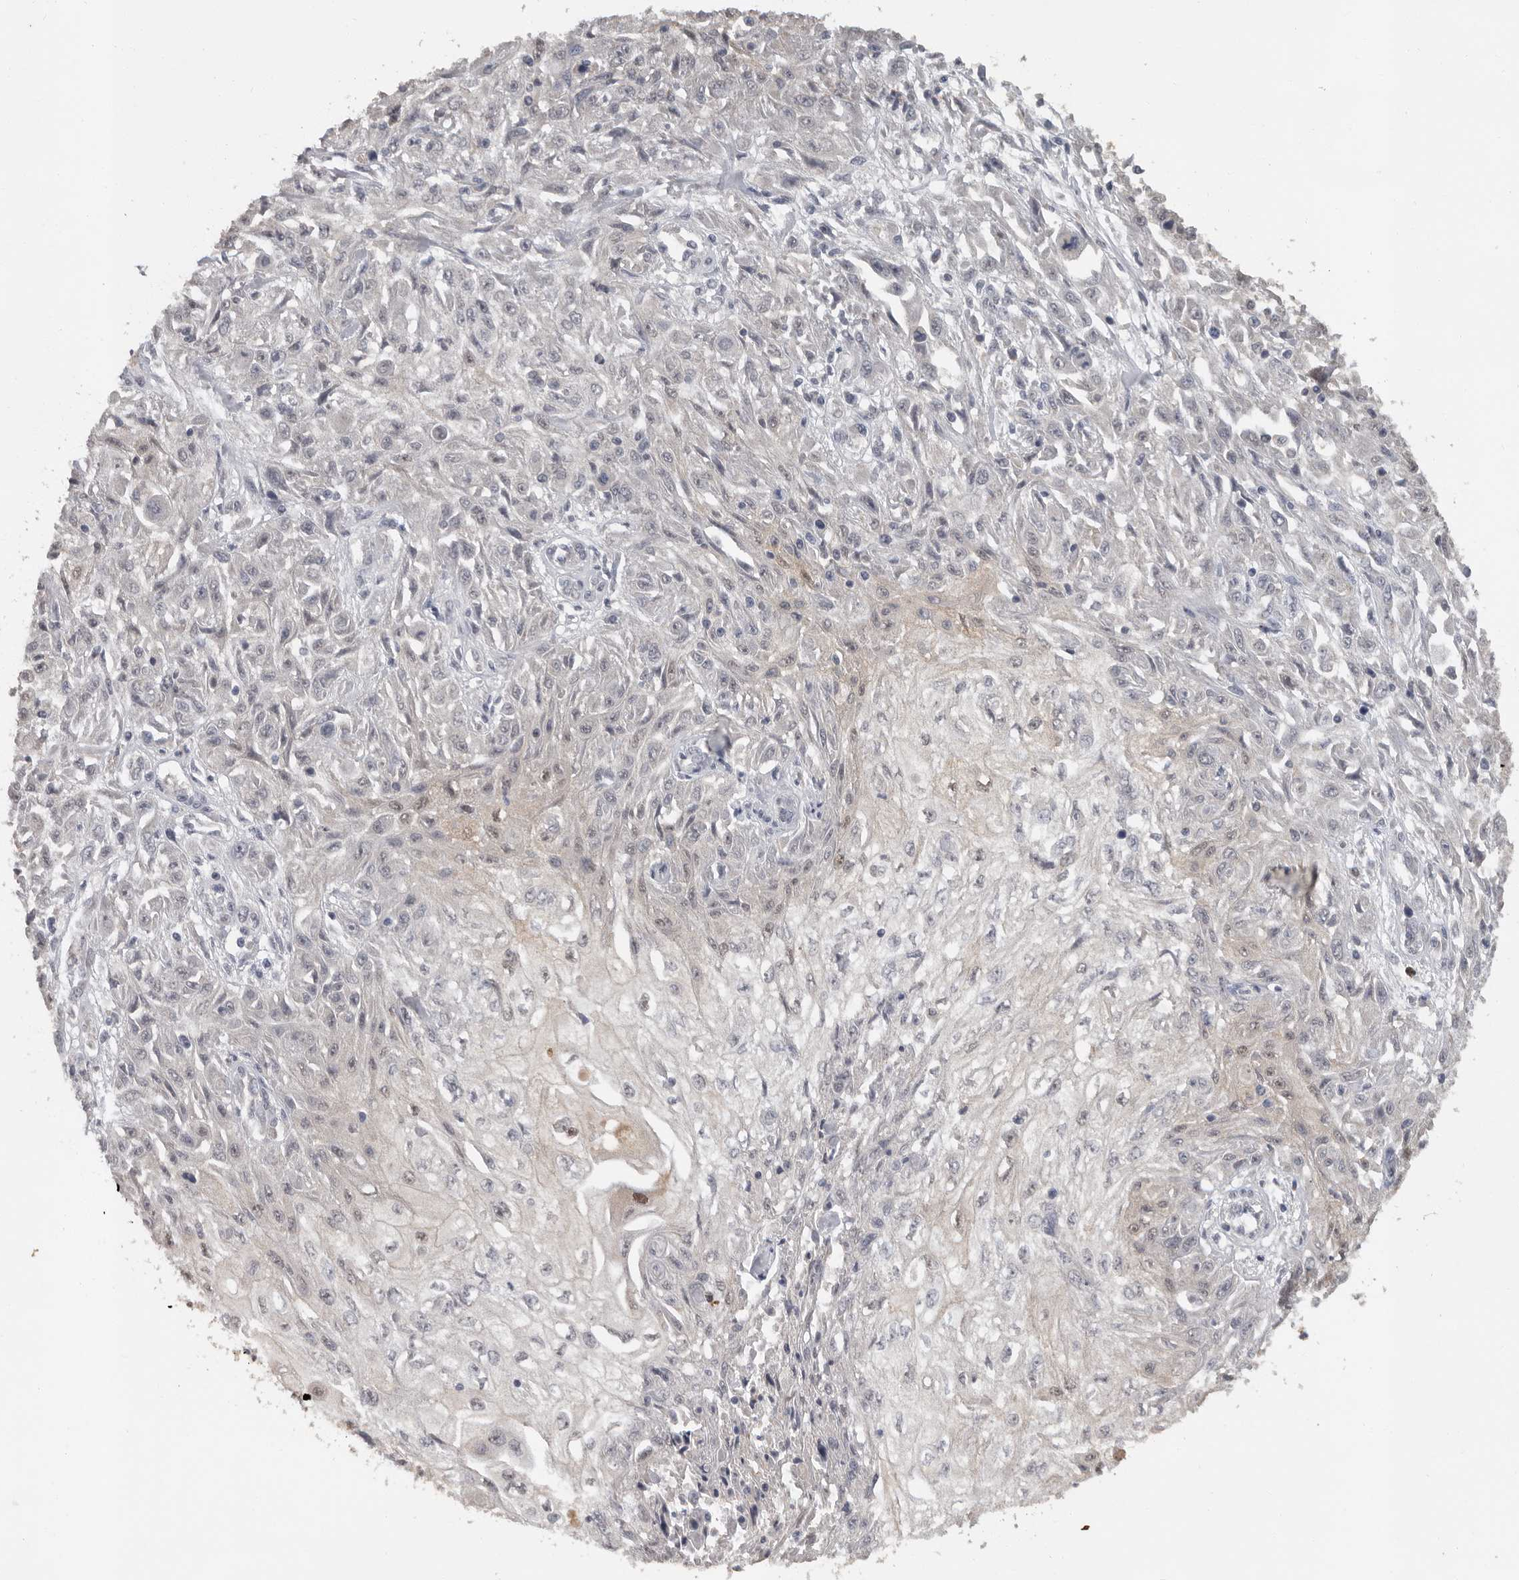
{"staining": {"intensity": "negative", "quantity": "none", "location": "none"}, "tissue": "skin cancer", "cell_type": "Tumor cells", "image_type": "cancer", "snomed": [{"axis": "morphology", "description": "Squamous cell carcinoma, NOS"}, {"axis": "morphology", "description": "Squamous cell carcinoma, metastatic, NOS"}, {"axis": "topography", "description": "Skin"}, {"axis": "topography", "description": "Lymph node"}], "caption": "Immunohistochemical staining of human skin squamous cell carcinoma exhibits no significant staining in tumor cells.", "gene": "MTF1", "patient": {"sex": "male", "age": 75}}